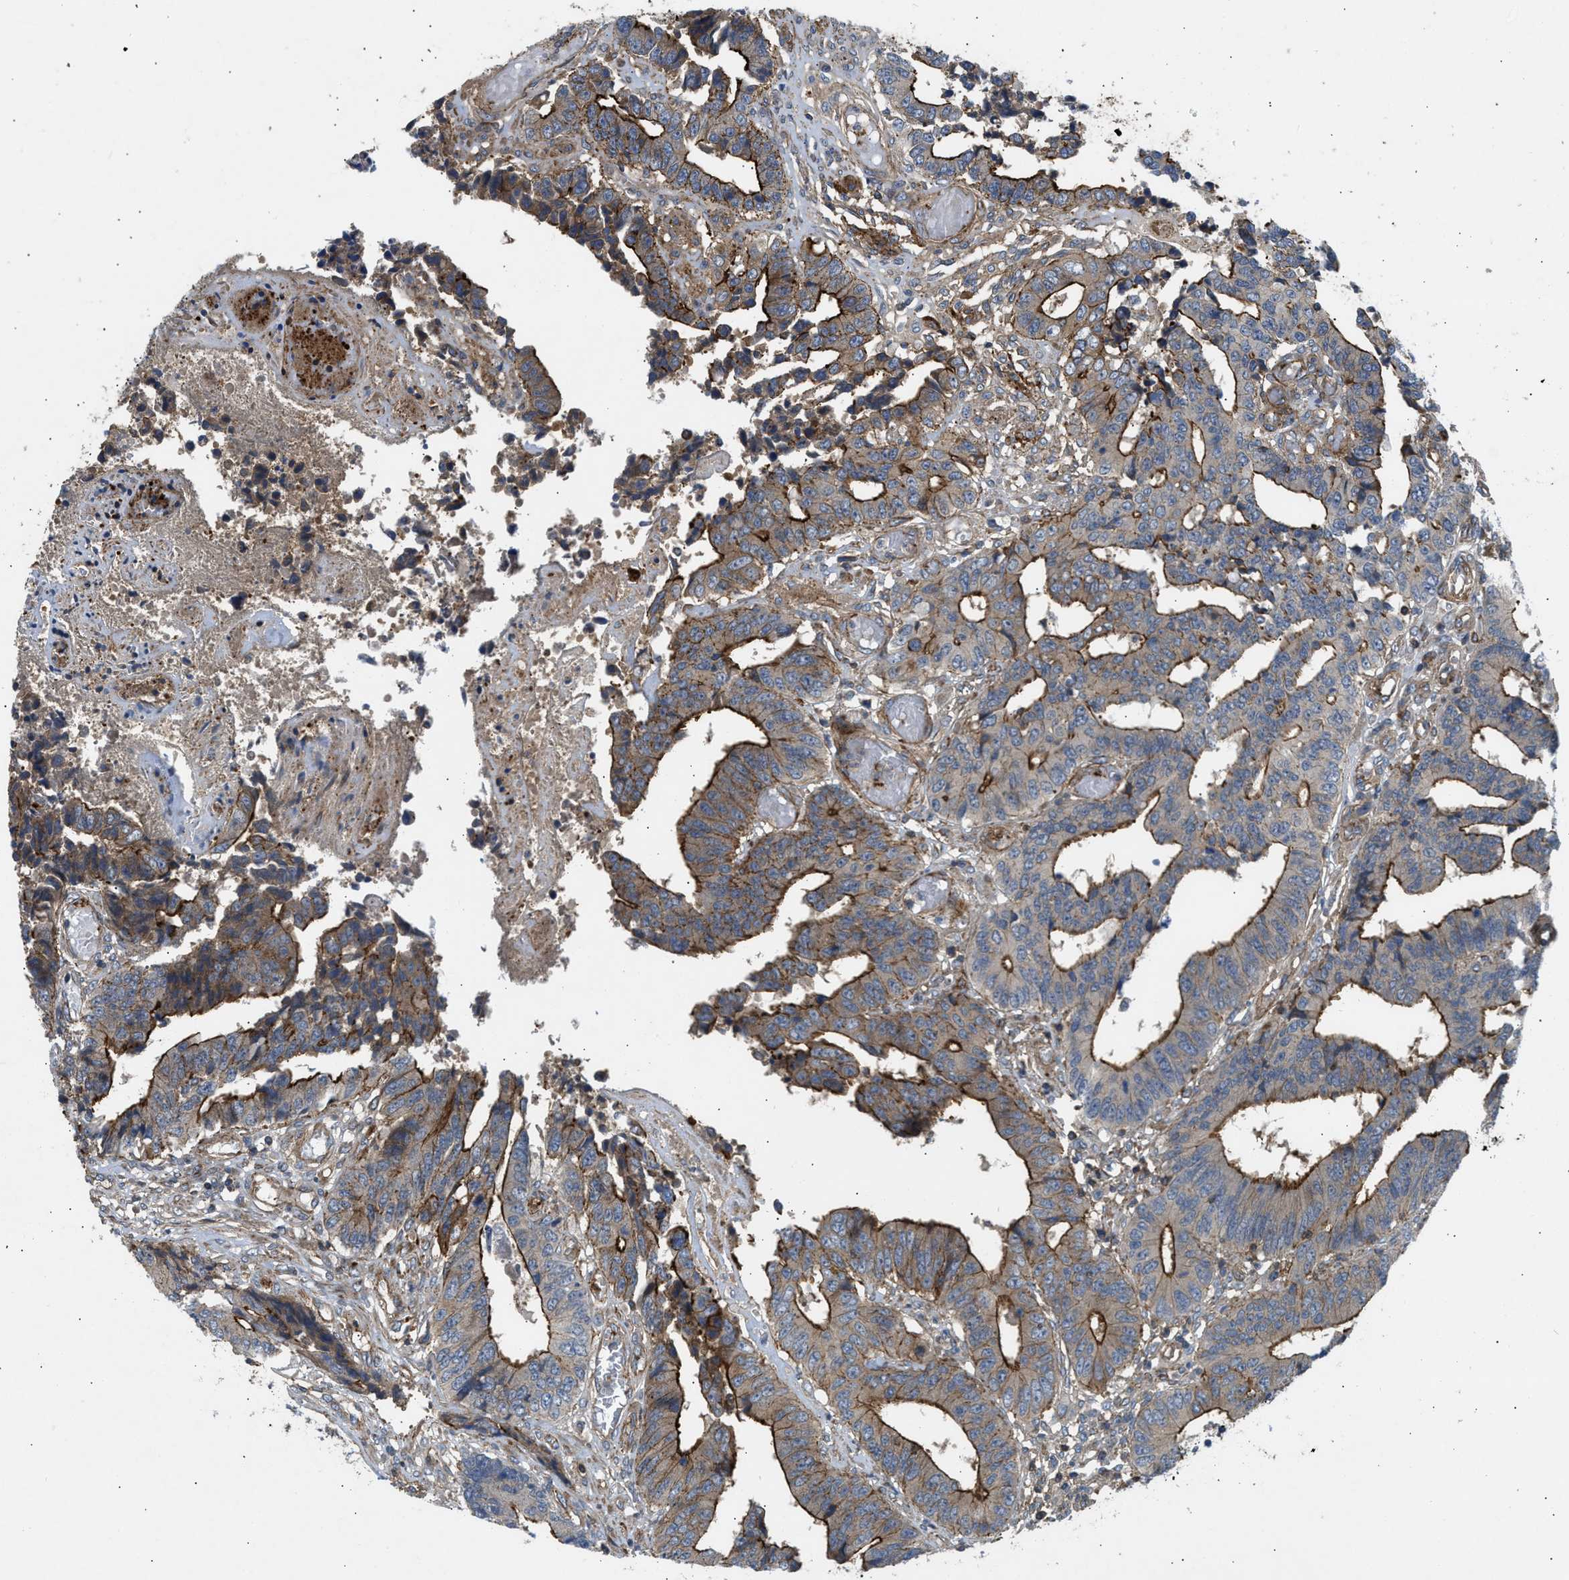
{"staining": {"intensity": "strong", "quantity": ">75%", "location": "cytoplasmic/membranous"}, "tissue": "colorectal cancer", "cell_type": "Tumor cells", "image_type": "cancer", "snomed": [{"axis": "morphology", "description": "Adenocarcinoma, NOS"}, {"axis": "topography", "description": "Rectum"}], "caption": "Human colorectal adenocarcinoma stained for a protein (brown) exhibits strong cytoplasmic/membranous positive expression in about >75% of tumor cells.", "gene": "NYNRIN", "patient": {"sex": "male", "age": 84}}